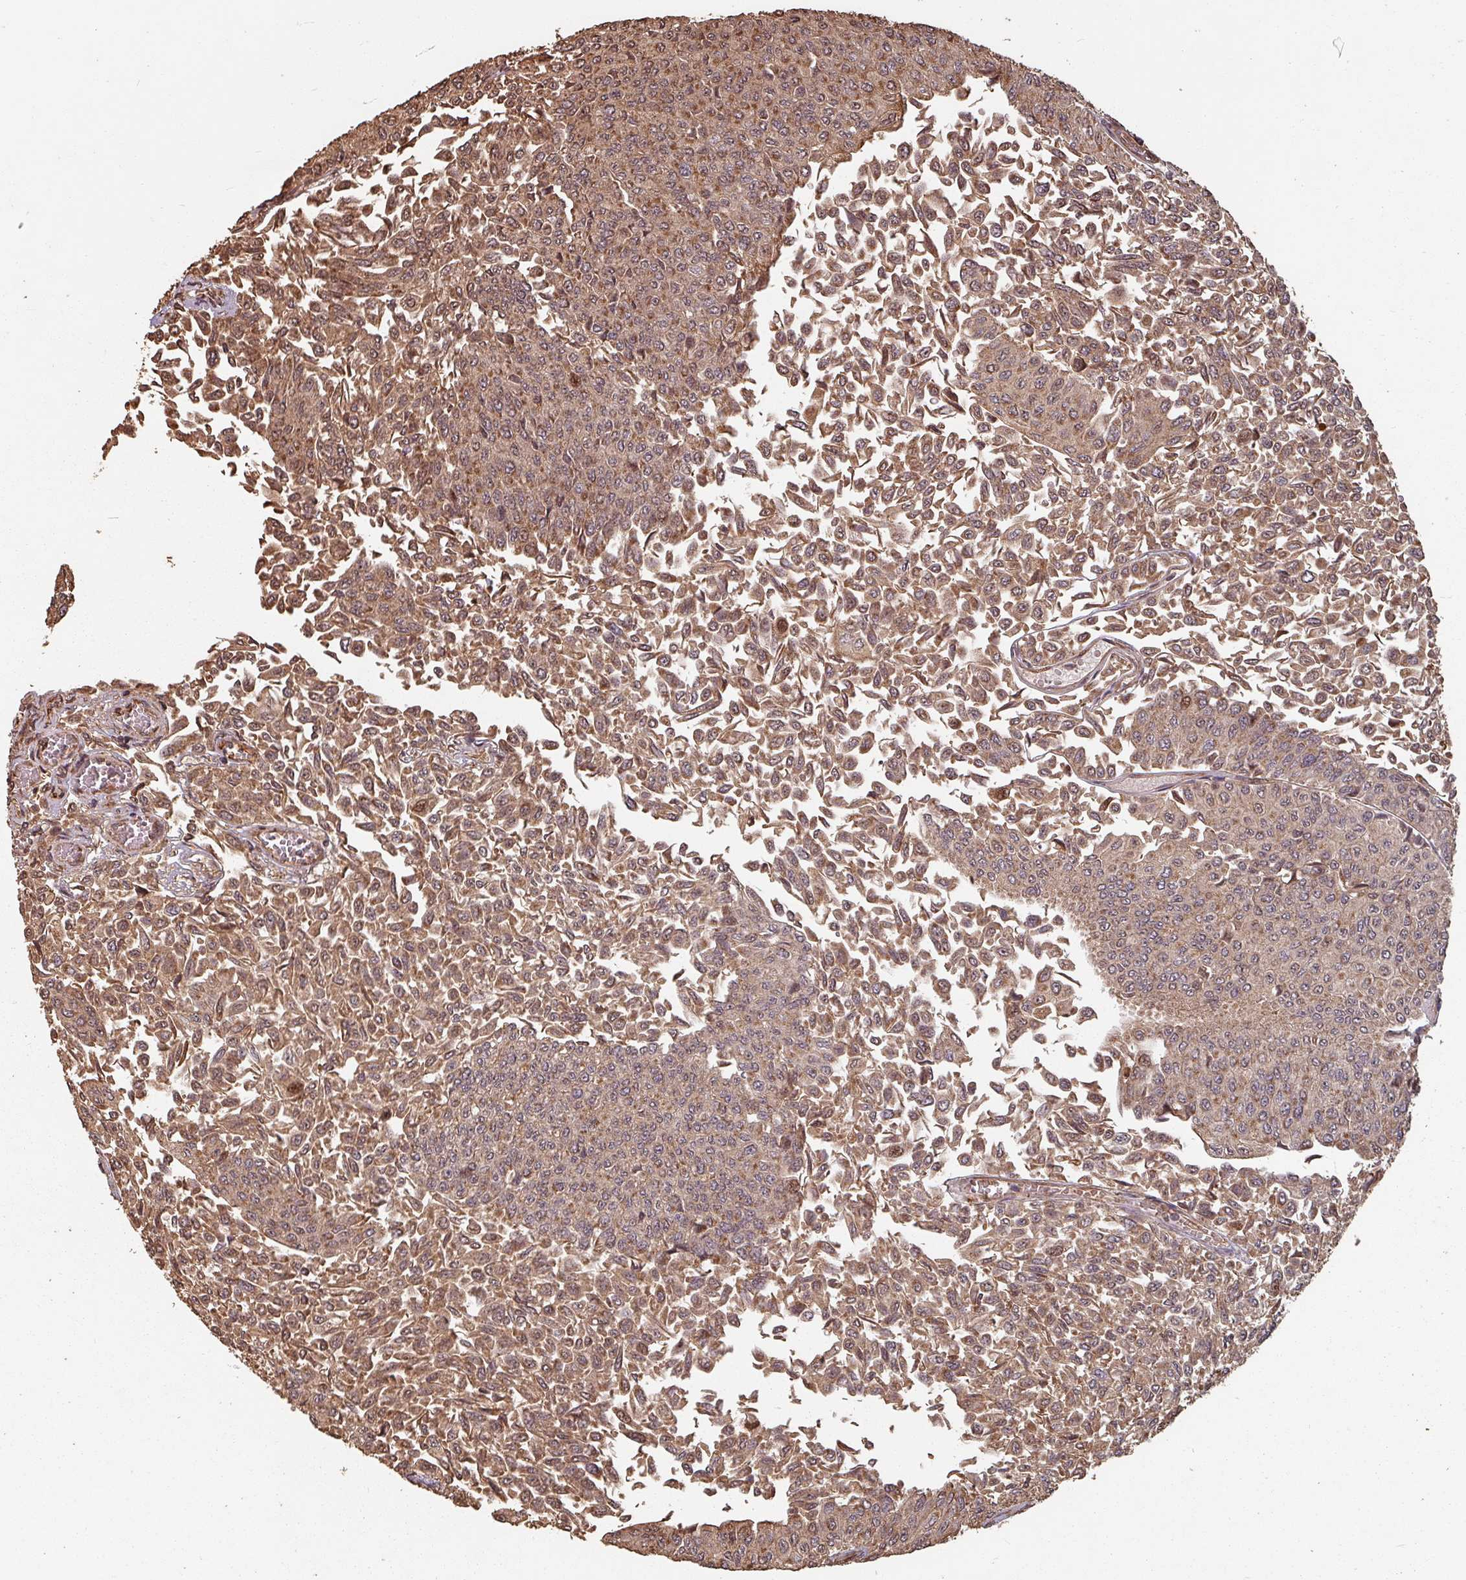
{"staining": {"intensity": "strong", "quantity": ">75%", "location": "cytoplasmic/membranous,nuclear"}, "tissue": "urothelial cancer", "cell_type": "Tumor cells", "image_type": "cancer", "snomed": [{"axis": "morphology", "description": "Urothelial carcinoma, NOS"}, {"axis": "topography", "description": "Urinary bladder"}], "caption": "About >75% of tumor cells in transitional cell carcinoma show strong cytoplasmic/membranous and nuclear protein expression as visualized by brown immunohistochemical staining.", "gene": "EID1", "patient": {"sex": "male", "age": 59}}